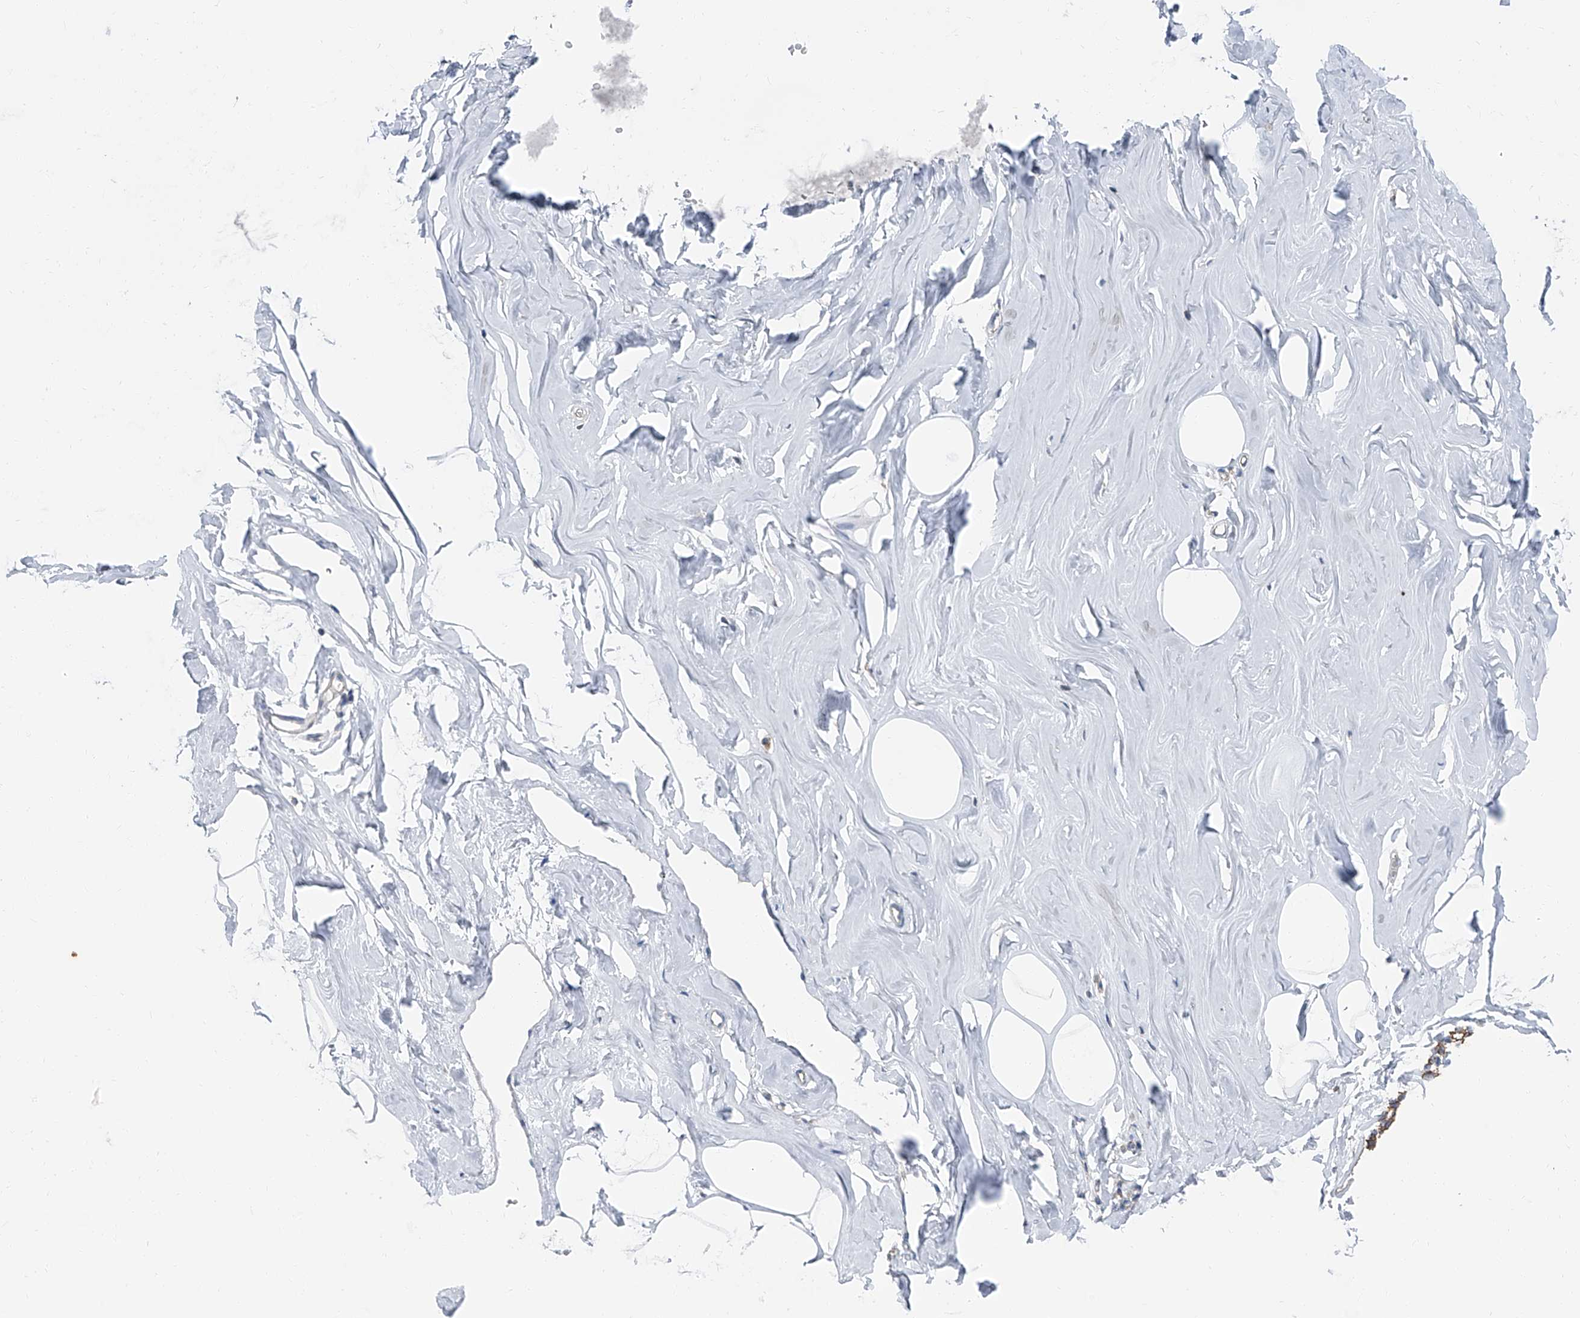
{"staining": {"intensity": "negative", "quantity": "none", "location": "none"}, "tissue": "adipose tissue", "cell_type": "Adipocytes", "image_type": "normal", "snomed": [{"axis": "morphology", "description": "Normal tissue, NOS"}, {"axis": "morphology", "description": "Fibrosis, NOS"}, {"axis": "topography", "description": "Breast"}, {"axis": "topography", "description": "Adipose tissue"}], "caption": "High power microscopy photomicrograph of an immunohistochemistry image of normal adipose tissue, revealing no significant expression in adipocytes. (Brightfield microscopy of DAB IHC at high magnification).", "gene": "GPR142", "patient": {"sex": "female", "age": 39}}